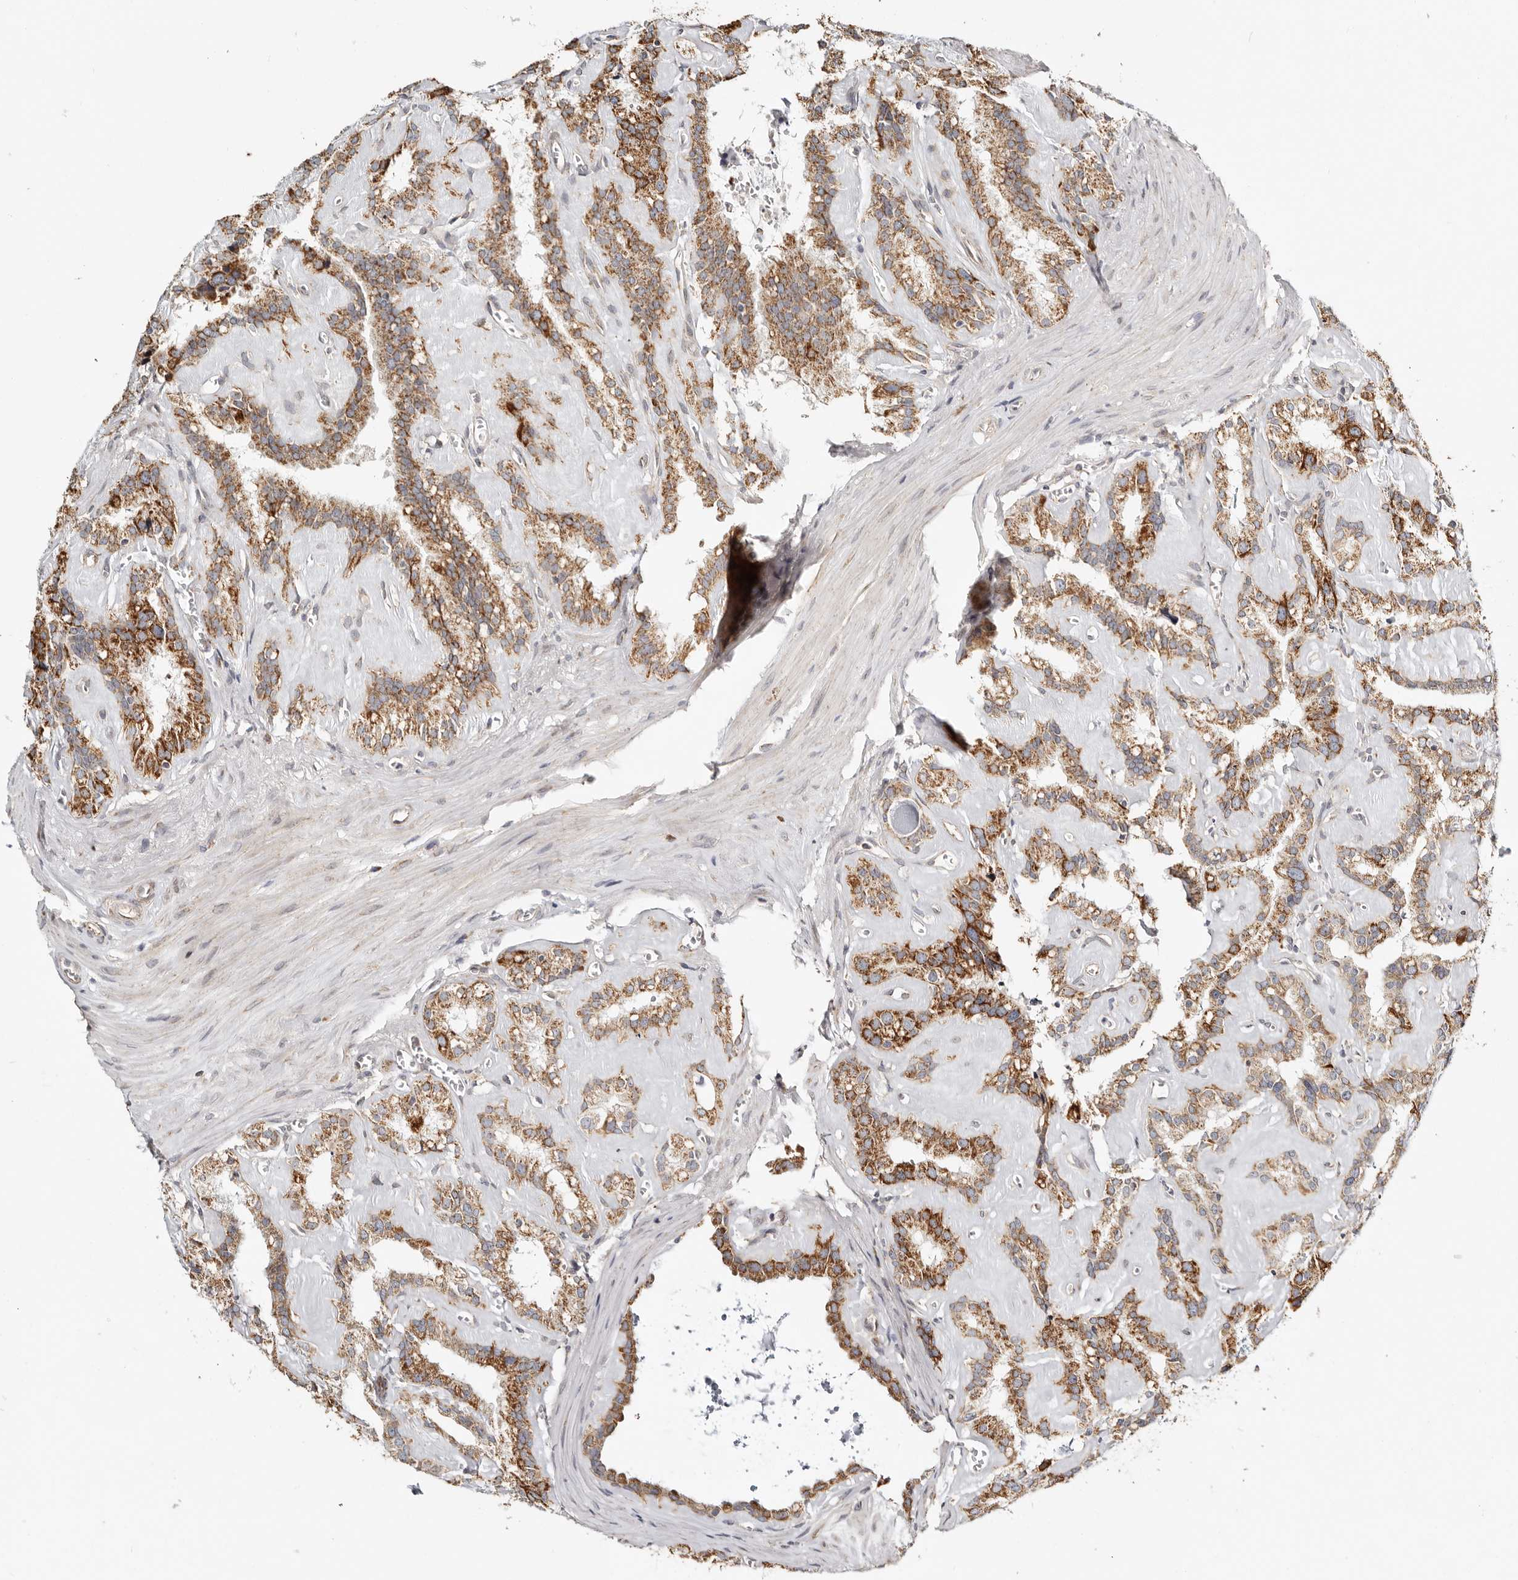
{"staining": {"intensity": "strong", "quantity": ">75%", "location": "cytoplasmic/membranous"}, "tissue": "seminal vesicle", "cell_type": "Glandular cells", "image_type": "normal", "snomed": [{"axis": "morphology", "description": "Normal tissue, NOS"}, {"axis": "topography", "description": "Prostate"}, {"axis": "topography", "description": "Seminal veicle"}], "caption": "High-power microscopy captured an immunohistochemistry micrograph of unremarkable seminal vesicle, revealing strong cytoplasmic/membranous staining in about >75% of glandular cells.", "gene": "KDF1", "patient": {"sex": "male", "age": 59}}